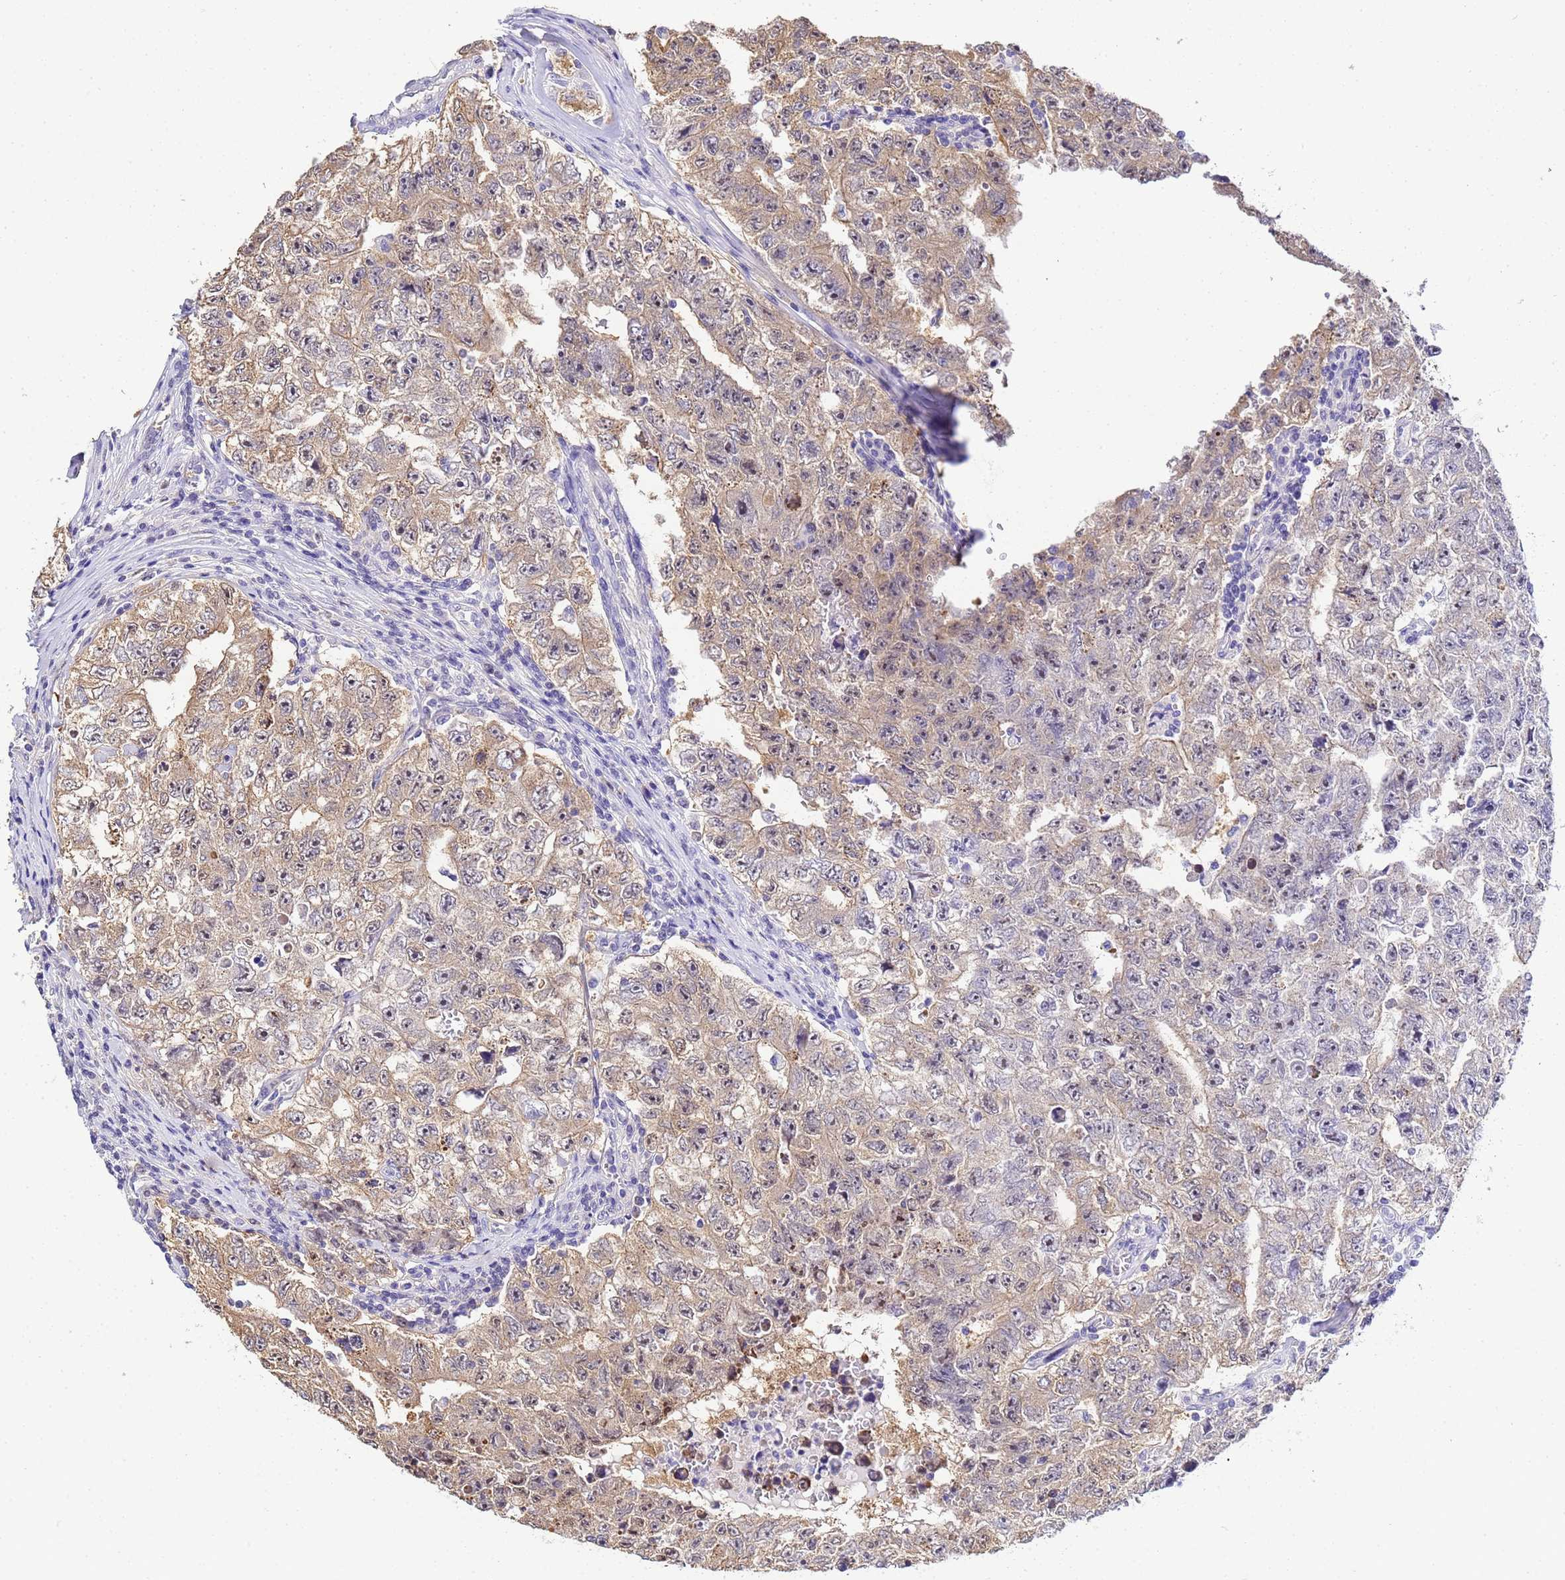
{"staining": {"intensity": "weak", "quantity": "25%-75%", "location": "cytoplasmic/membranous,nuclear"}, "tissue": "testis cancer", "cell_type": "Tumor cells", "image_type": "cancer", "snomed": [{"axis": "morphology", "description": "Carcinoma, Embryonal, NOS"}, {"axis": "topography", "description": "Testis"}], "caption": "DAB immunohistochemical staining of human testis cancer (embryonal carcinoma) exhibits weak cytoplasmic/membranous and nuclear protein staining in about 25%-75% of tumor cells.", "gene": "ACTL6B", "patient": {"sex": "male", "age": 17}}